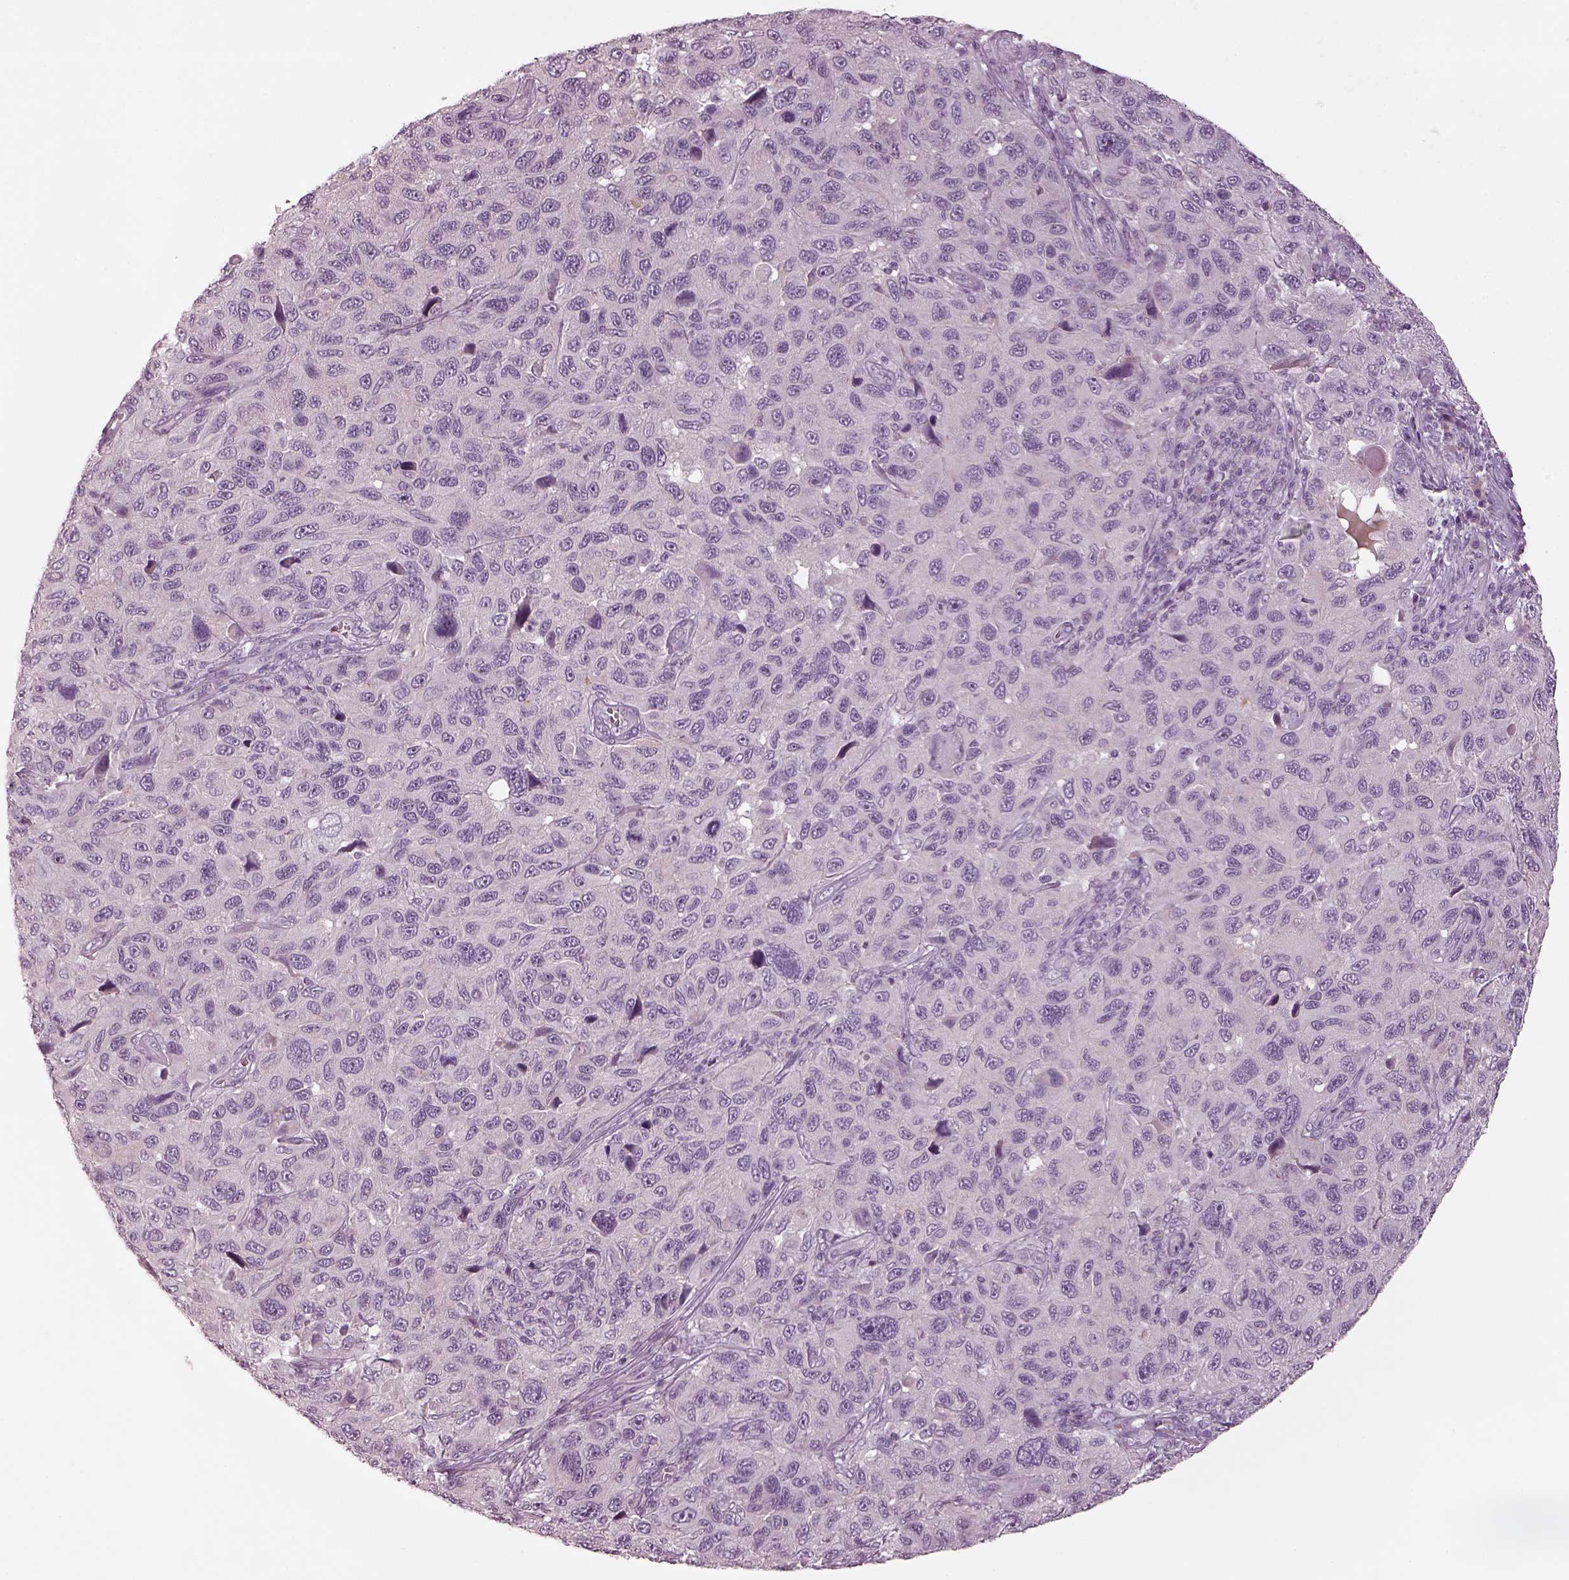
{"staining": {"intensity": "negative", "quantity": "none", "location": "none"}, "tissue": "melanoma", "cell_type": "Tumor cells", "image_type": "cancer", "snomed": [{"axis": "morphology", "description": "Malignant melanoma, NOS"}, {"axis": "topography", "description": "Skin"}], "caption": "Histopathology image shows no significant protein positivity in tumor cells of malignant melanoma. The staining is performed using DAB brown chromogen with nuclei counter-stained in using hematoxylin.", "gene": "SPATA6L", "patient": {"sex": "male", "age": 53}}